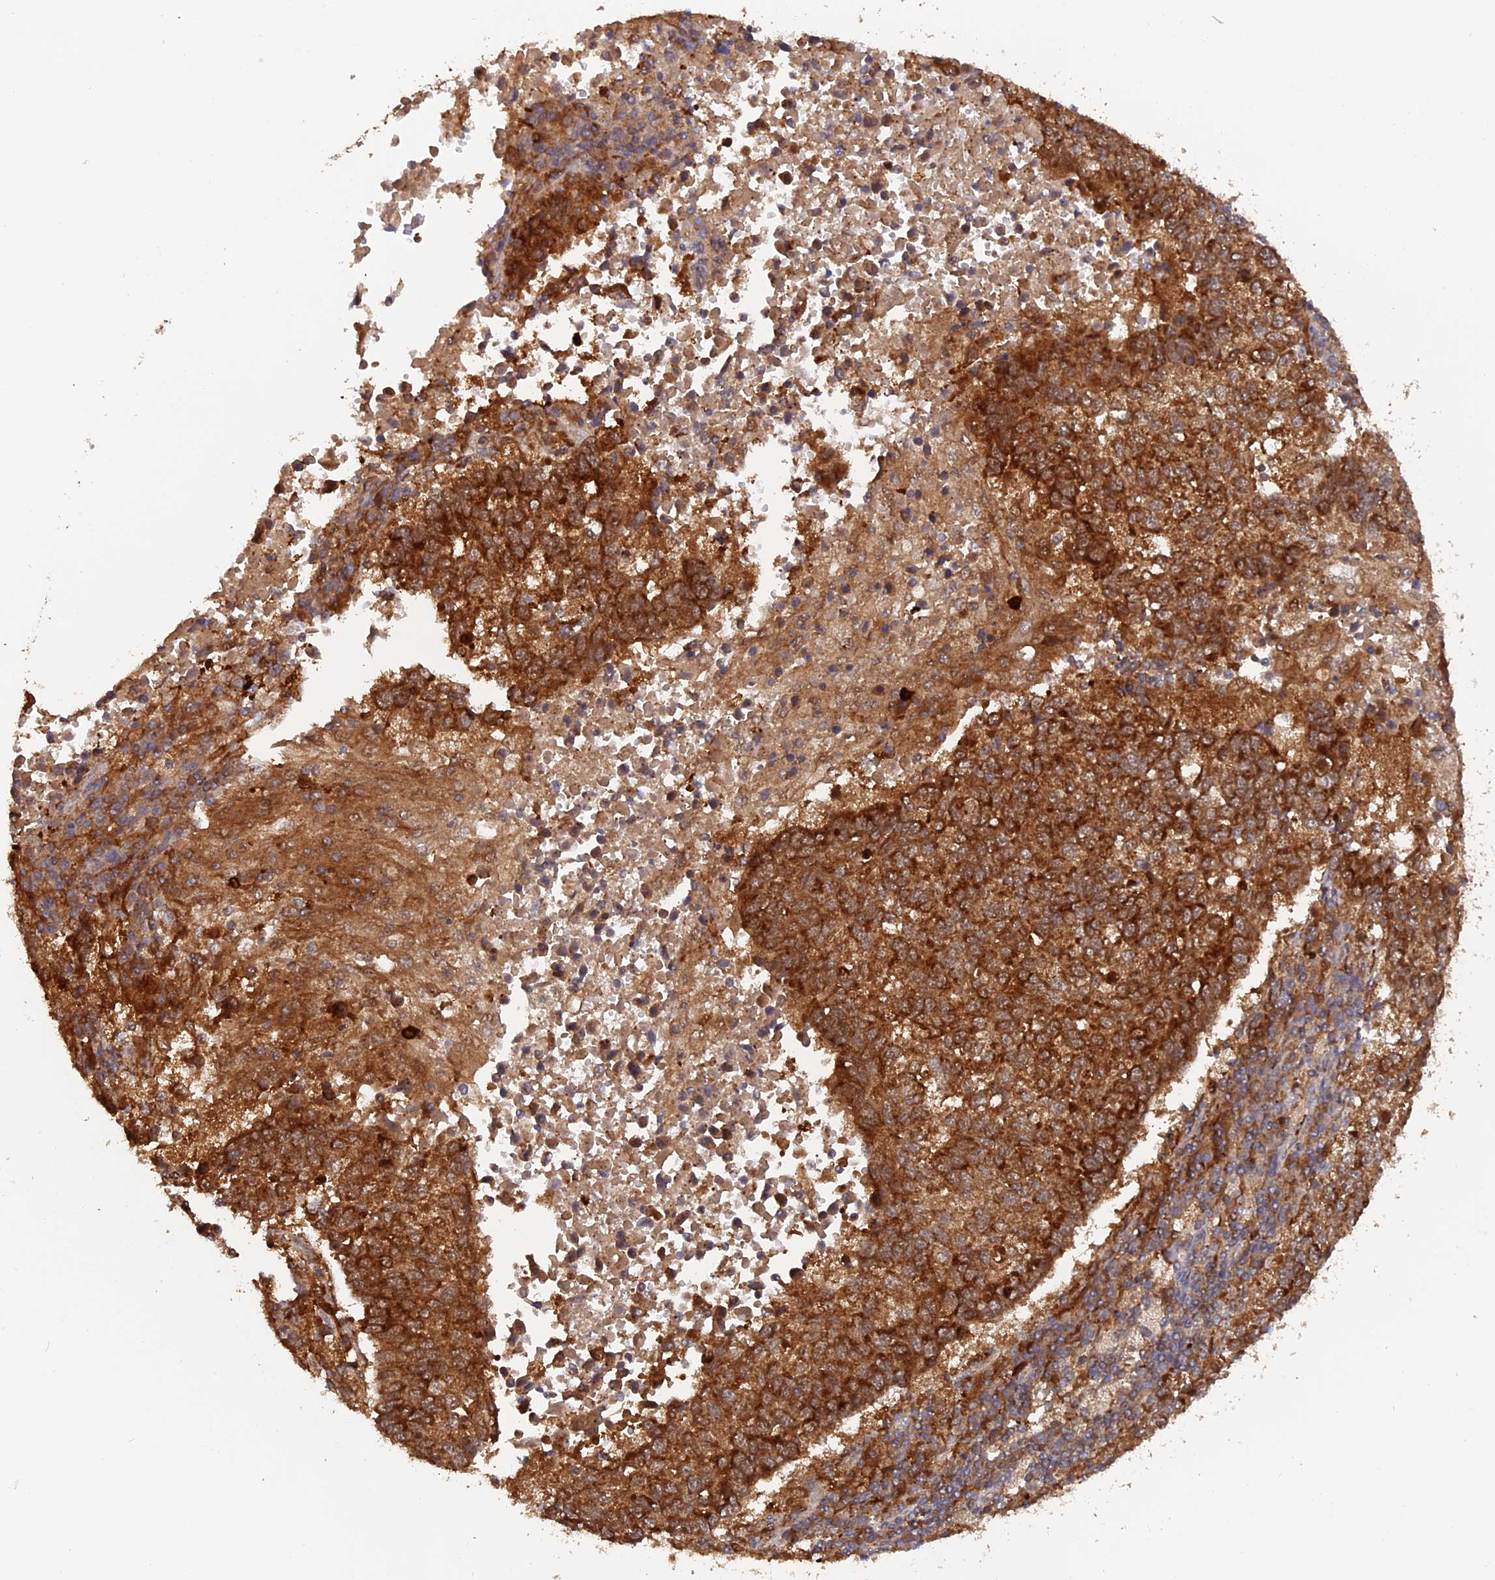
{"staining": {"intensity": "strong", "quantity": ">75%", "location": "cytoplasmic/membranous"}, "tissue": "lung cancer", "cell_type": "Tumor cells", "image_type": "cancer", "snomed": [{"axis": "morphology", "description": "Squamous cell carcinoma, NOS"}, {"axis": "topography", "description": "Lung"}], "caption": "An immunohistochemistry (IHC) photomicrograph of neoplastic tissue is shown. Protein staining in brown highlights strong cytoplasmic/membranous positivity in lung squamous cell carcinoma within tumor cells.", "gene": "DTYMK", "patient": {"sex": "male", "age": 73}}